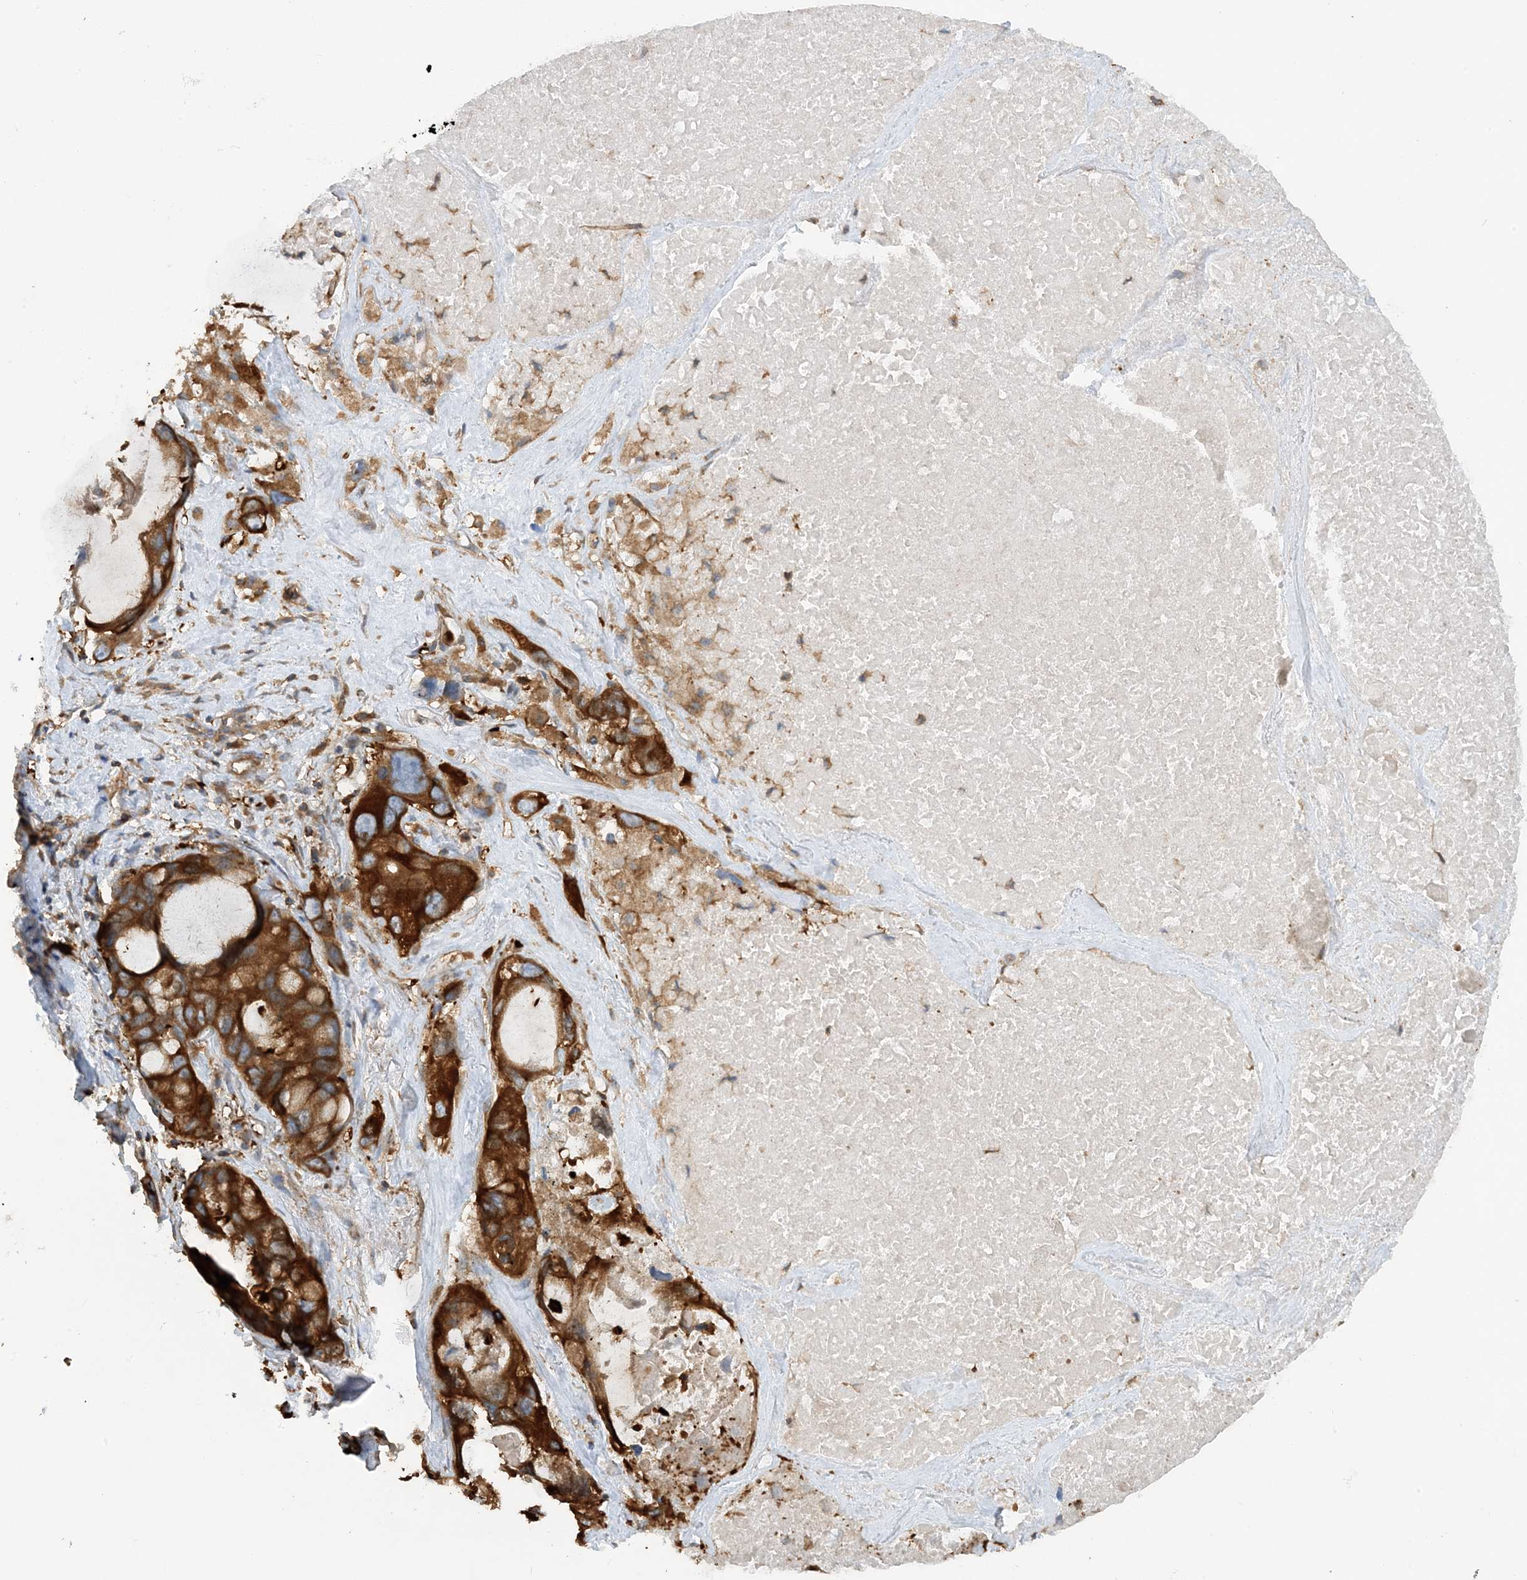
{"staining": {"intensity": "strong", "quantity": ">75%", "location": "cytoplasmic/membranous"}, "tissue": "lung cancer", "cell_type": "Tumor cells", "image_type": "cancer", "snomed": [{"axis": "morphology", "description": "Squamous cell carcinoma, NOS"}, {"axis": "topography", "description": "Lung"}], "caption": "Approximately >75% of tumor cells in lung cancer reveal strong cytoplasmic/membranous protein staining as visualized by brown immunohistochemical staining.", "gene": "SFMBT2", "patient": {"sex": "female", "age": 73}}